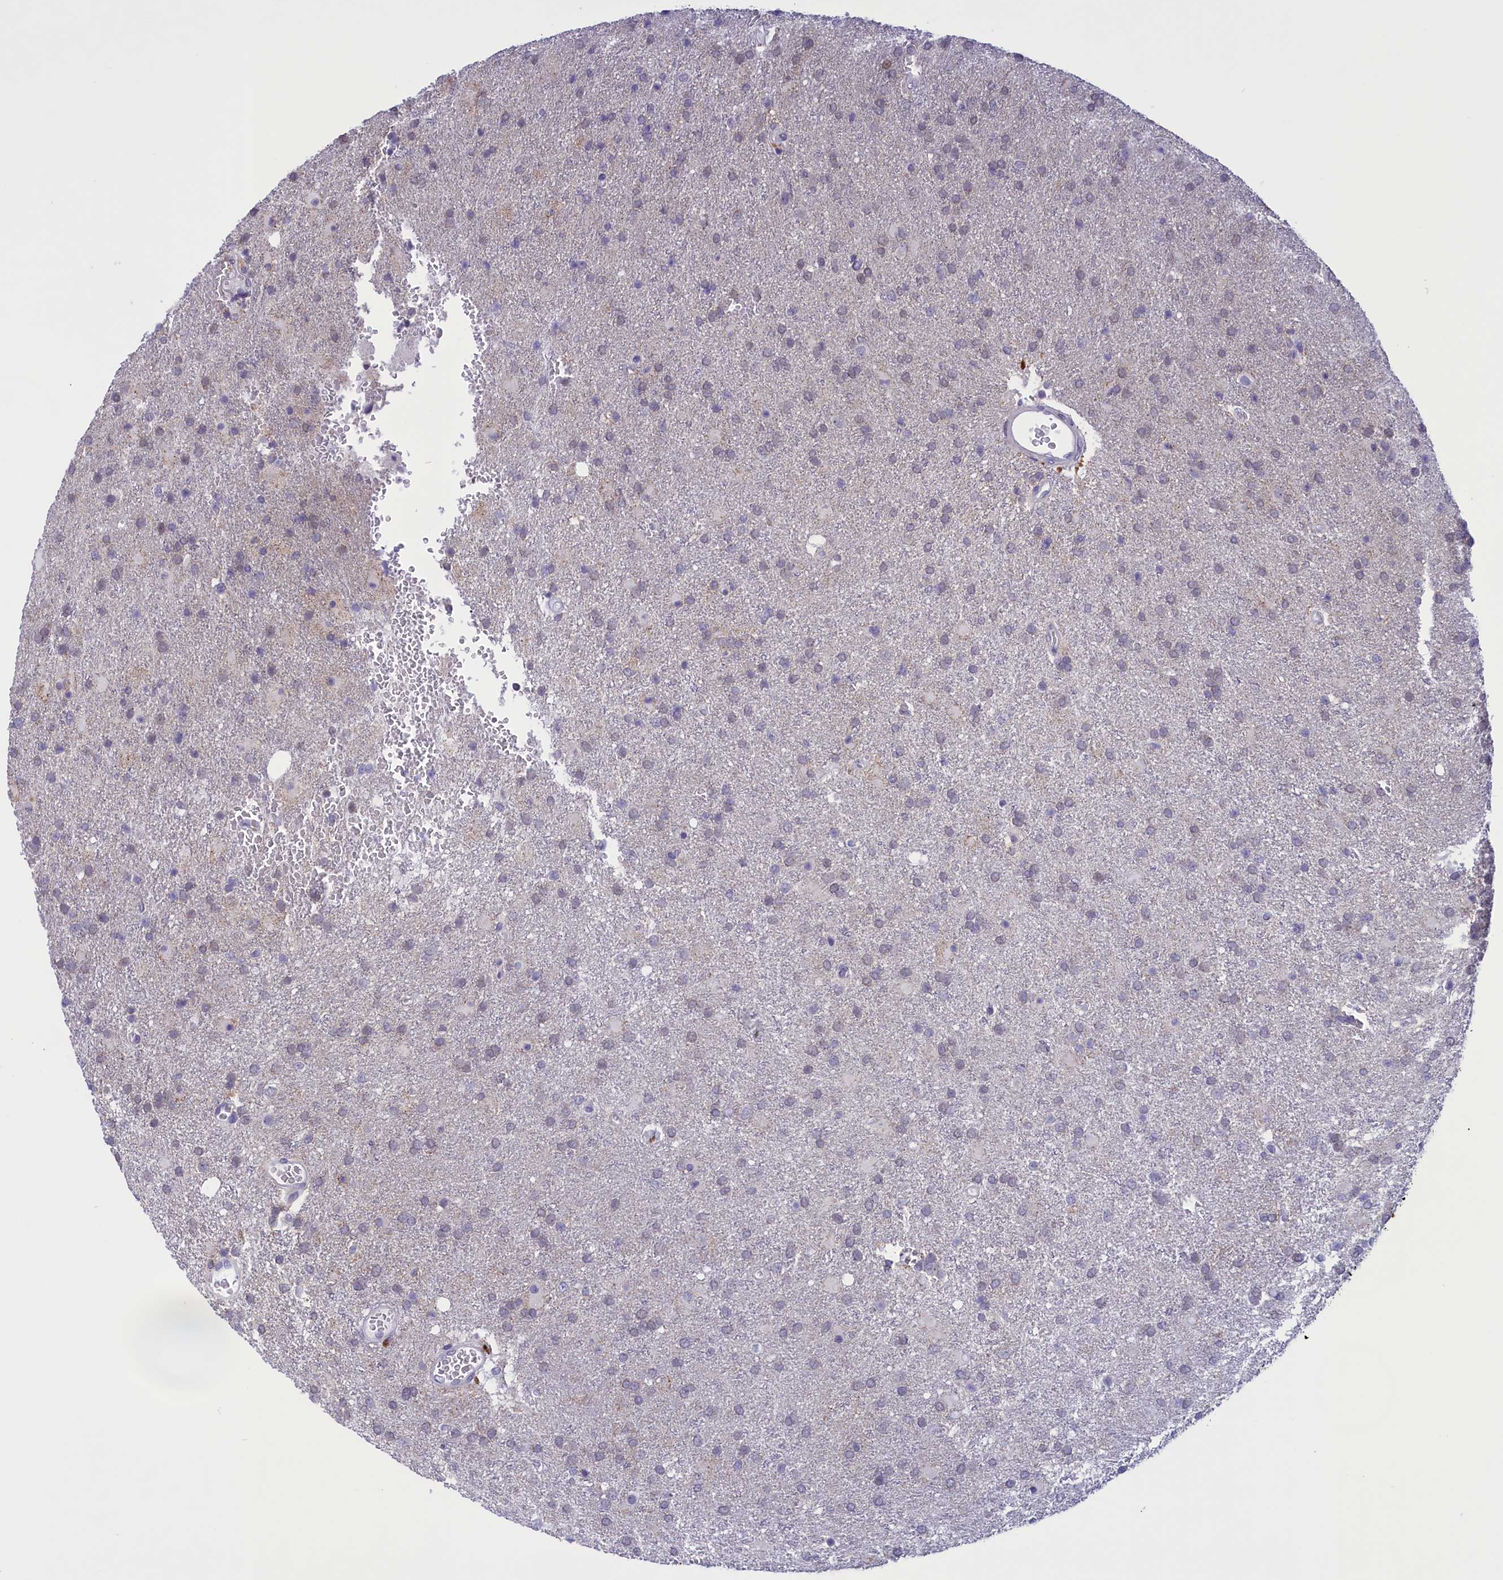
{"staining": {"intensity": "weak", "quantity": "<25%", "location": "nuclear"}, "tissue": "glioma", "cell_type": "Tumor cells", "image_type": "cancer", "snomed": [{"axis": "morphology", "description": "Glioma, malignant, High grade"}, {"axis": "topography", "description": "Brain"}], "caption": "DAB immunohistochemical staining of glioma reveals no significant expression in tumor cells. Nuclei are stained in blue.", "gene": "ELOA2", "patient": {"sex": "female", "age": 74}}